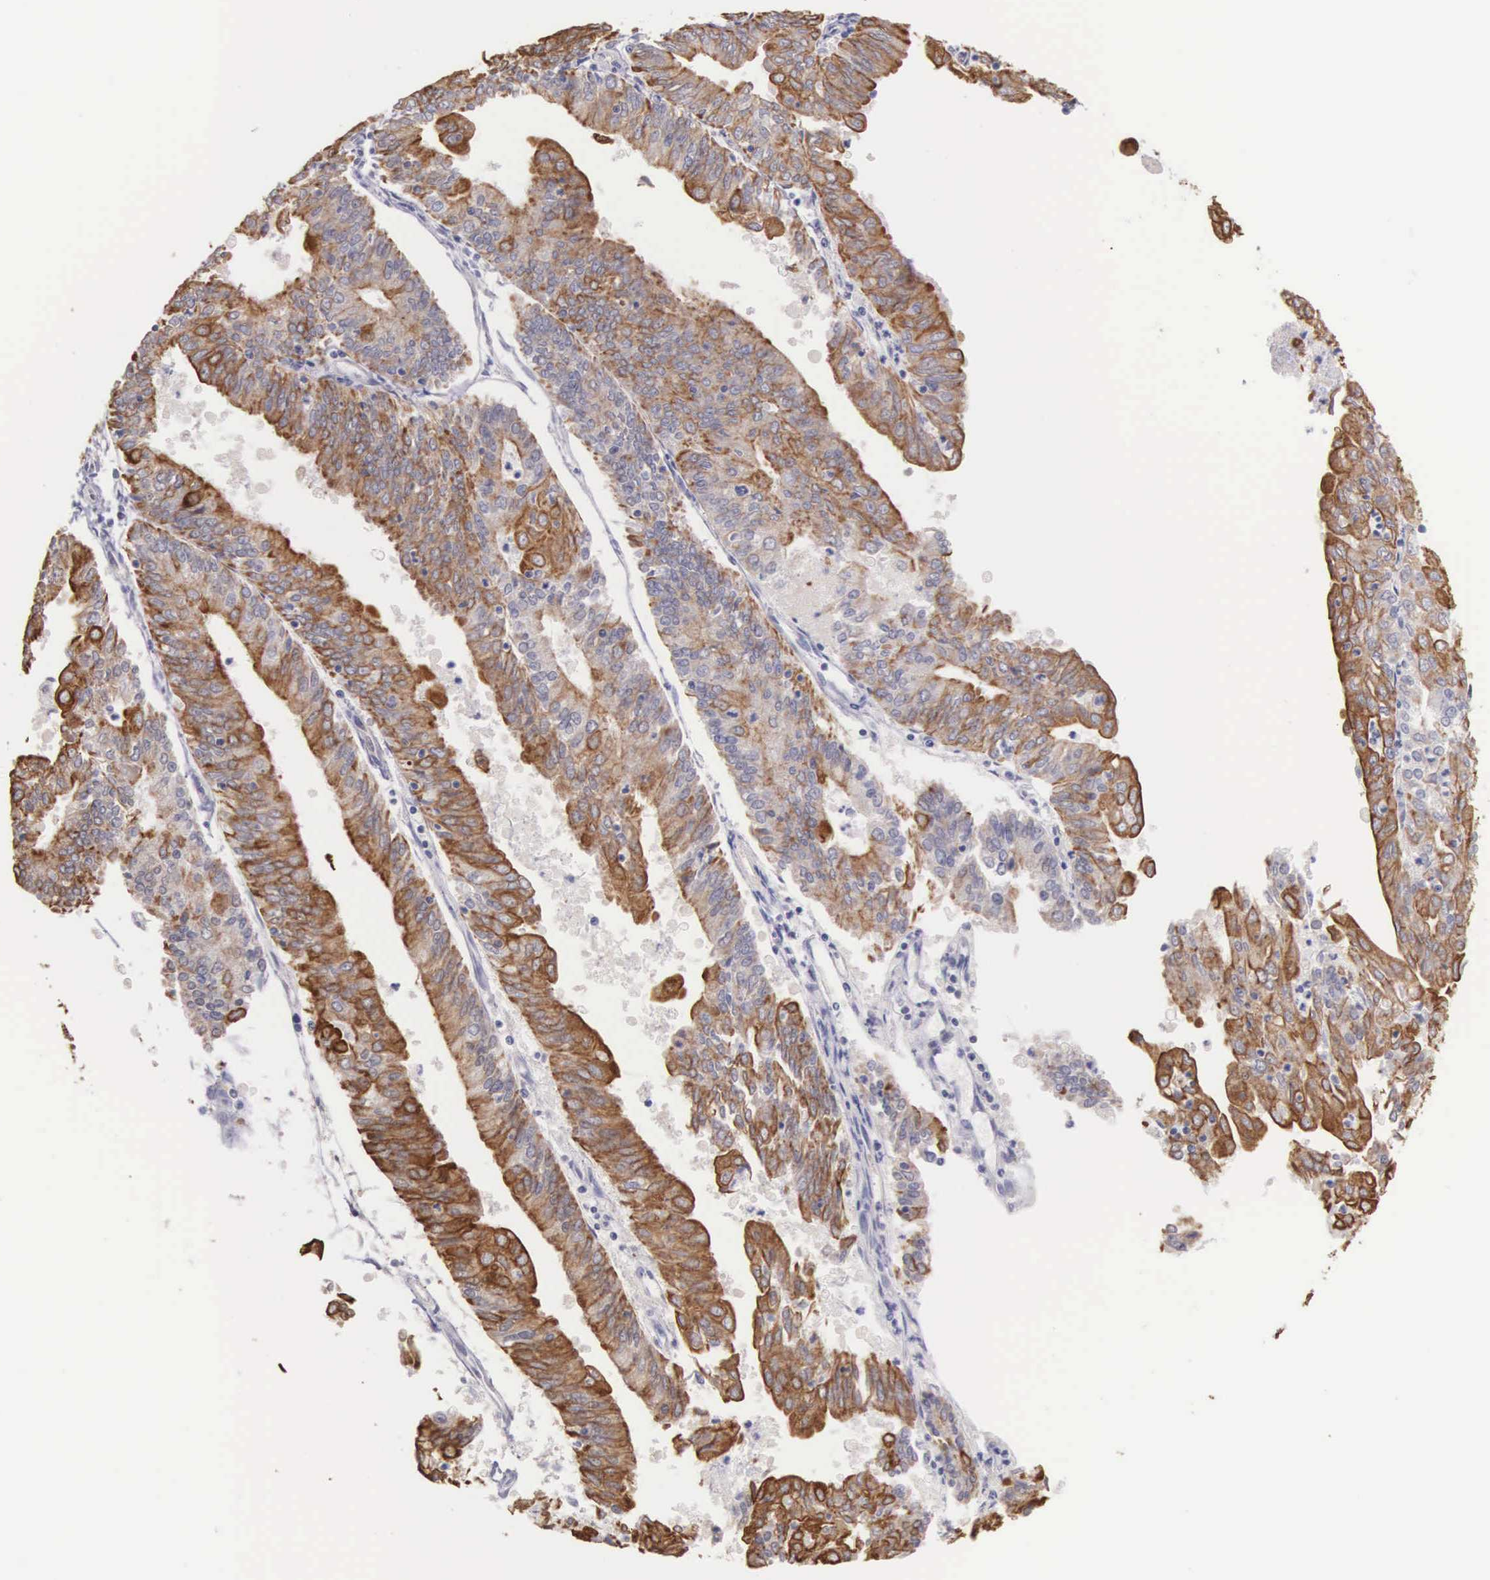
{"staining": {"intensity": "moderate", "quantity": ">75%", "location": "cytoplasmic/membranous"}, "tissue": "endometrial cancer", "cell_type": "Tumor cells", "image_type": "cancer", "snomed": [{"axis": "morphology", "description": "Adenocarcinoma, NOS"}, {"axis": "topography", "description": "Endometrium"}], "caption": "An image showing moderate cytoplasmic/membranous positivity in about >75% of tumor cells in adenocarcinoma (endometrial), as visualized by brown immunohistochemical staining.", "gene": "PIR", "patient": {"sex": "female", "age": 79}}